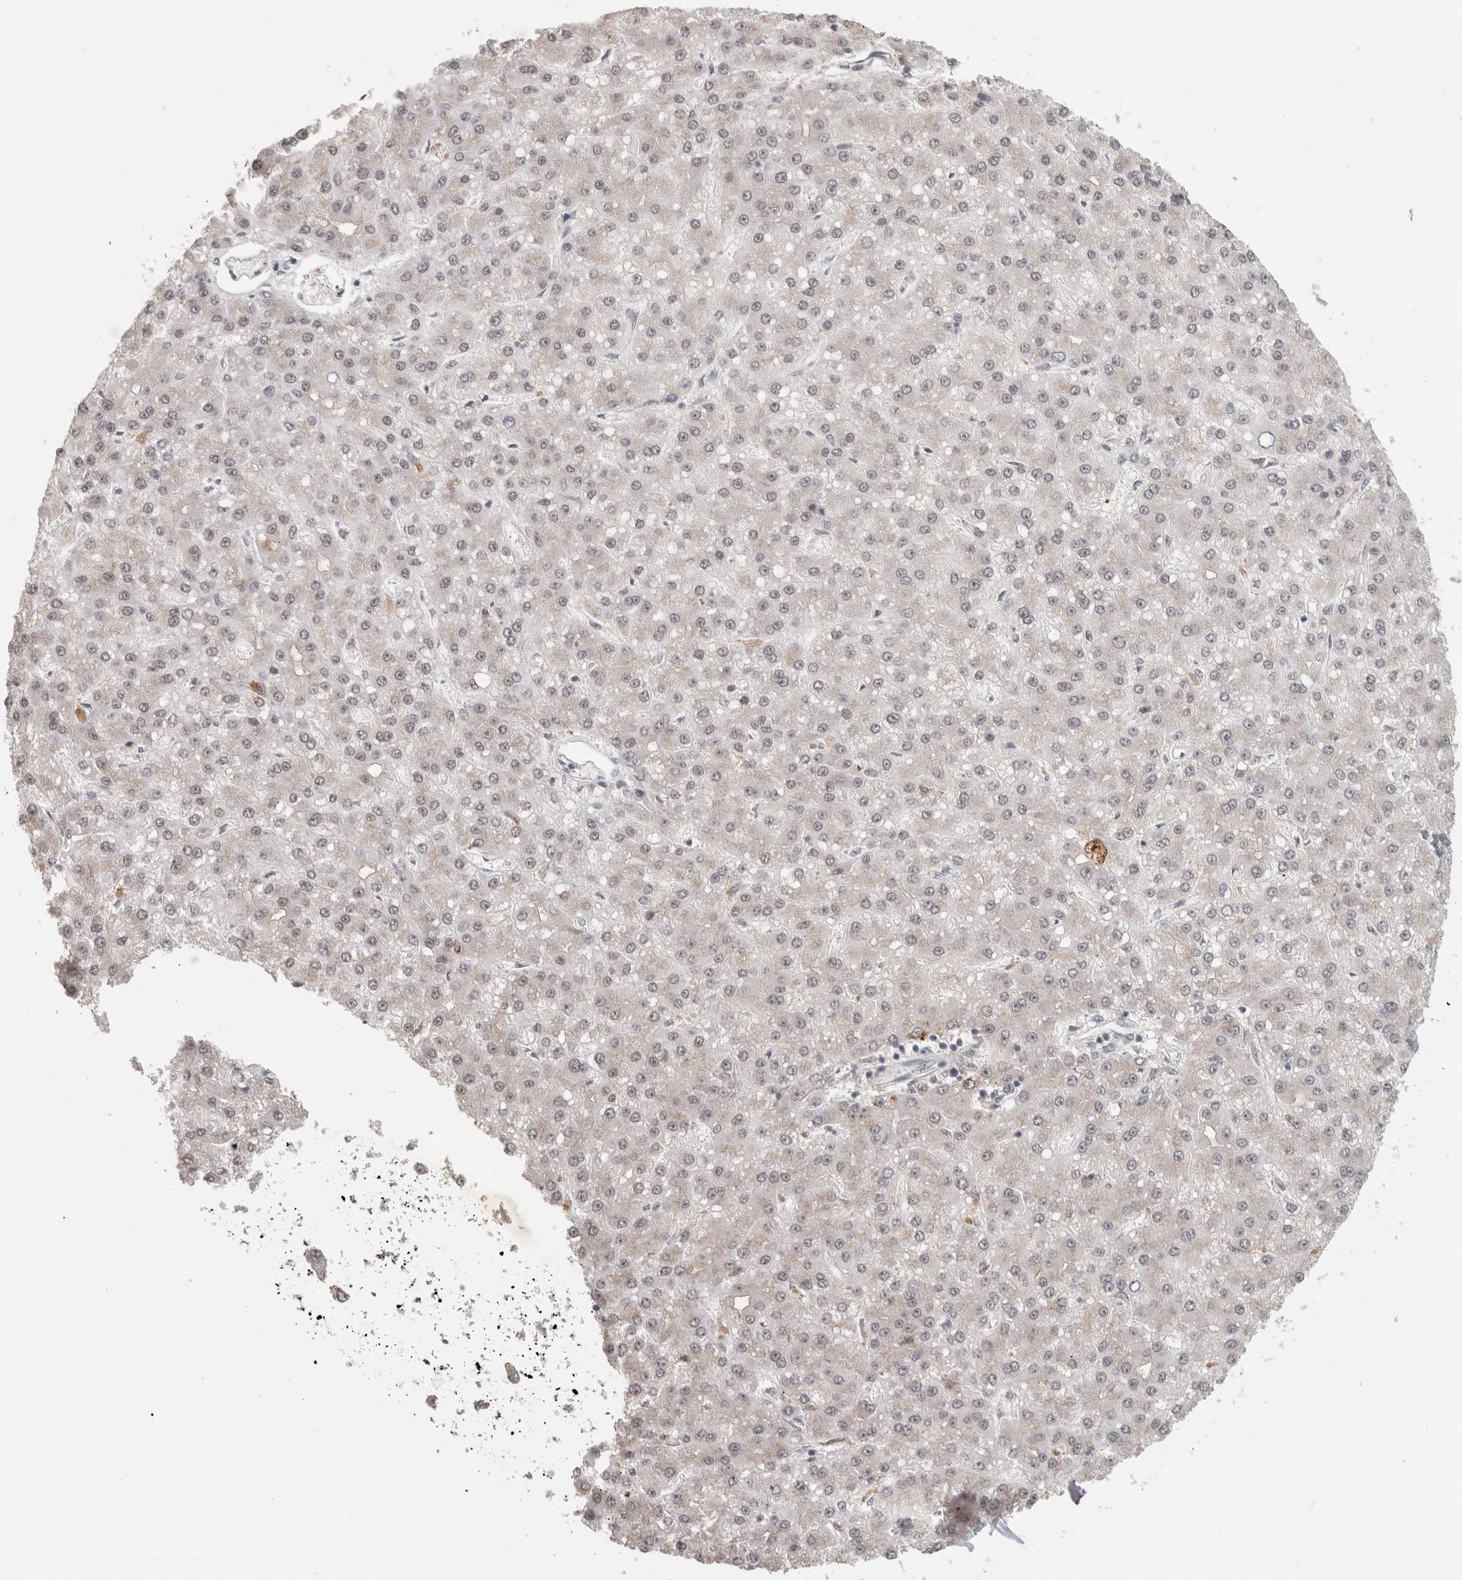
{"staining": {"intensity": "weak", "quantity": "<25%", "location": "cytoplasmic/membranous"}, "tissue": "liver cancer", "cell_type": "Tumor cells", "image_type": "cancer", "snomed": [{"axis": "morphology", "description": "Carcinoma, Hepatocellular, NOS"}, {"axis": "topography", "description": "Liver"}], "caption": "Tumor cells show no significant protein expression in liver cancer (hepatocellular carcinoma).", "gene": "ZNF830", "patient": {"sex": "male", "age": 67}}